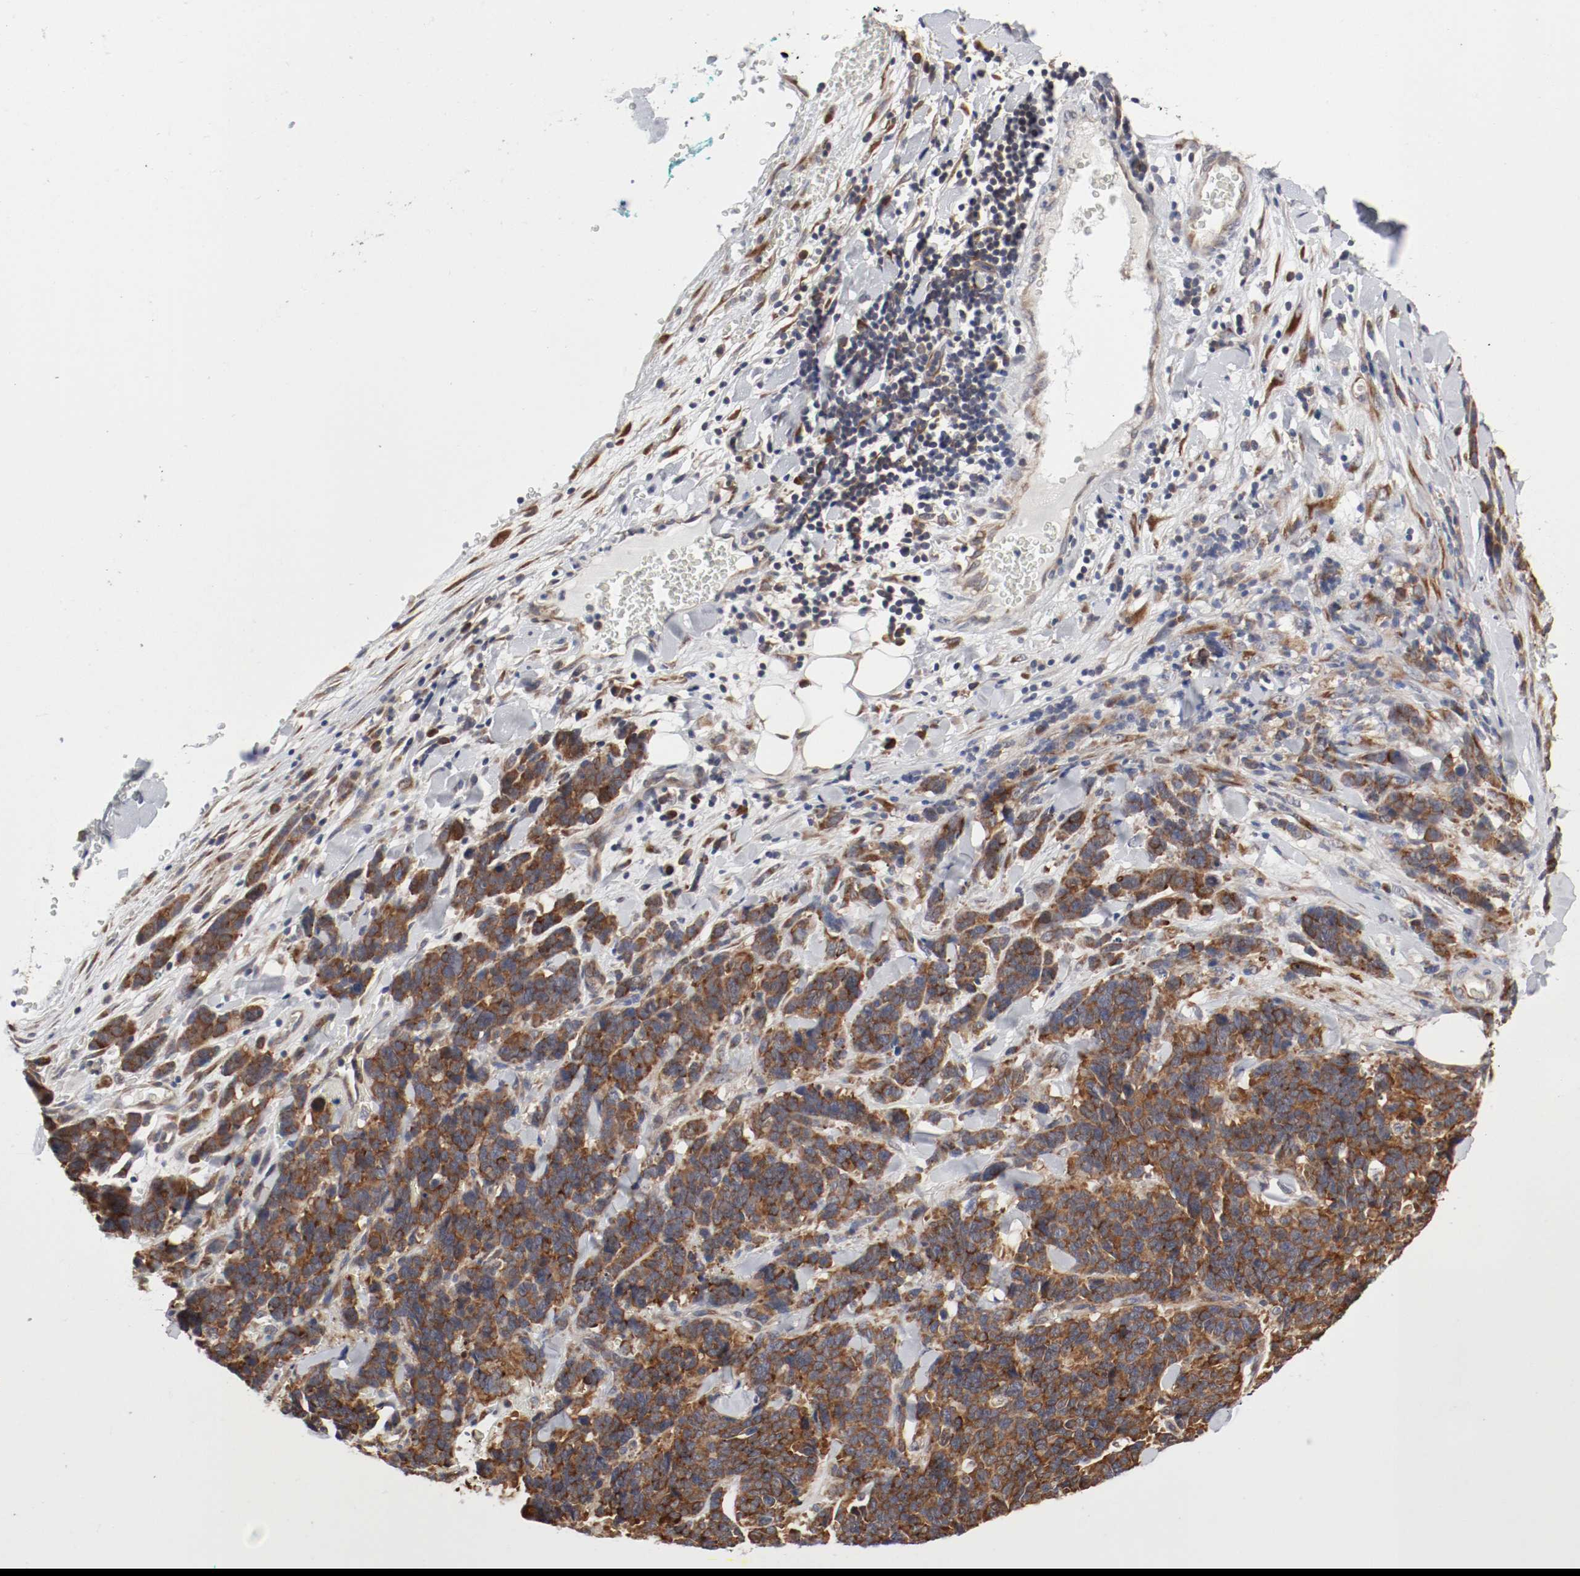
{"staining": {"intensity": "strong", "quantity": ">75%", "location": "cytoplasmic/membranous"}, "tissue": "lung cancer", "cell_type": "Tumor cells", "image_type": "cancer", "snomed": [{"axis": "morphology", "description": "Neoplasm, malignant, NOS"}, {"axis": "topography", "description": "Lung"}], "caption": "Neoplasm (malignant) (lung) stained for a protein (brown) exhibits strong cytoplasmic/membranous positive expression in about >75% of tumor cells.", "gene": "FKBP3", "patient": {"sex": "female", "age": 58}}